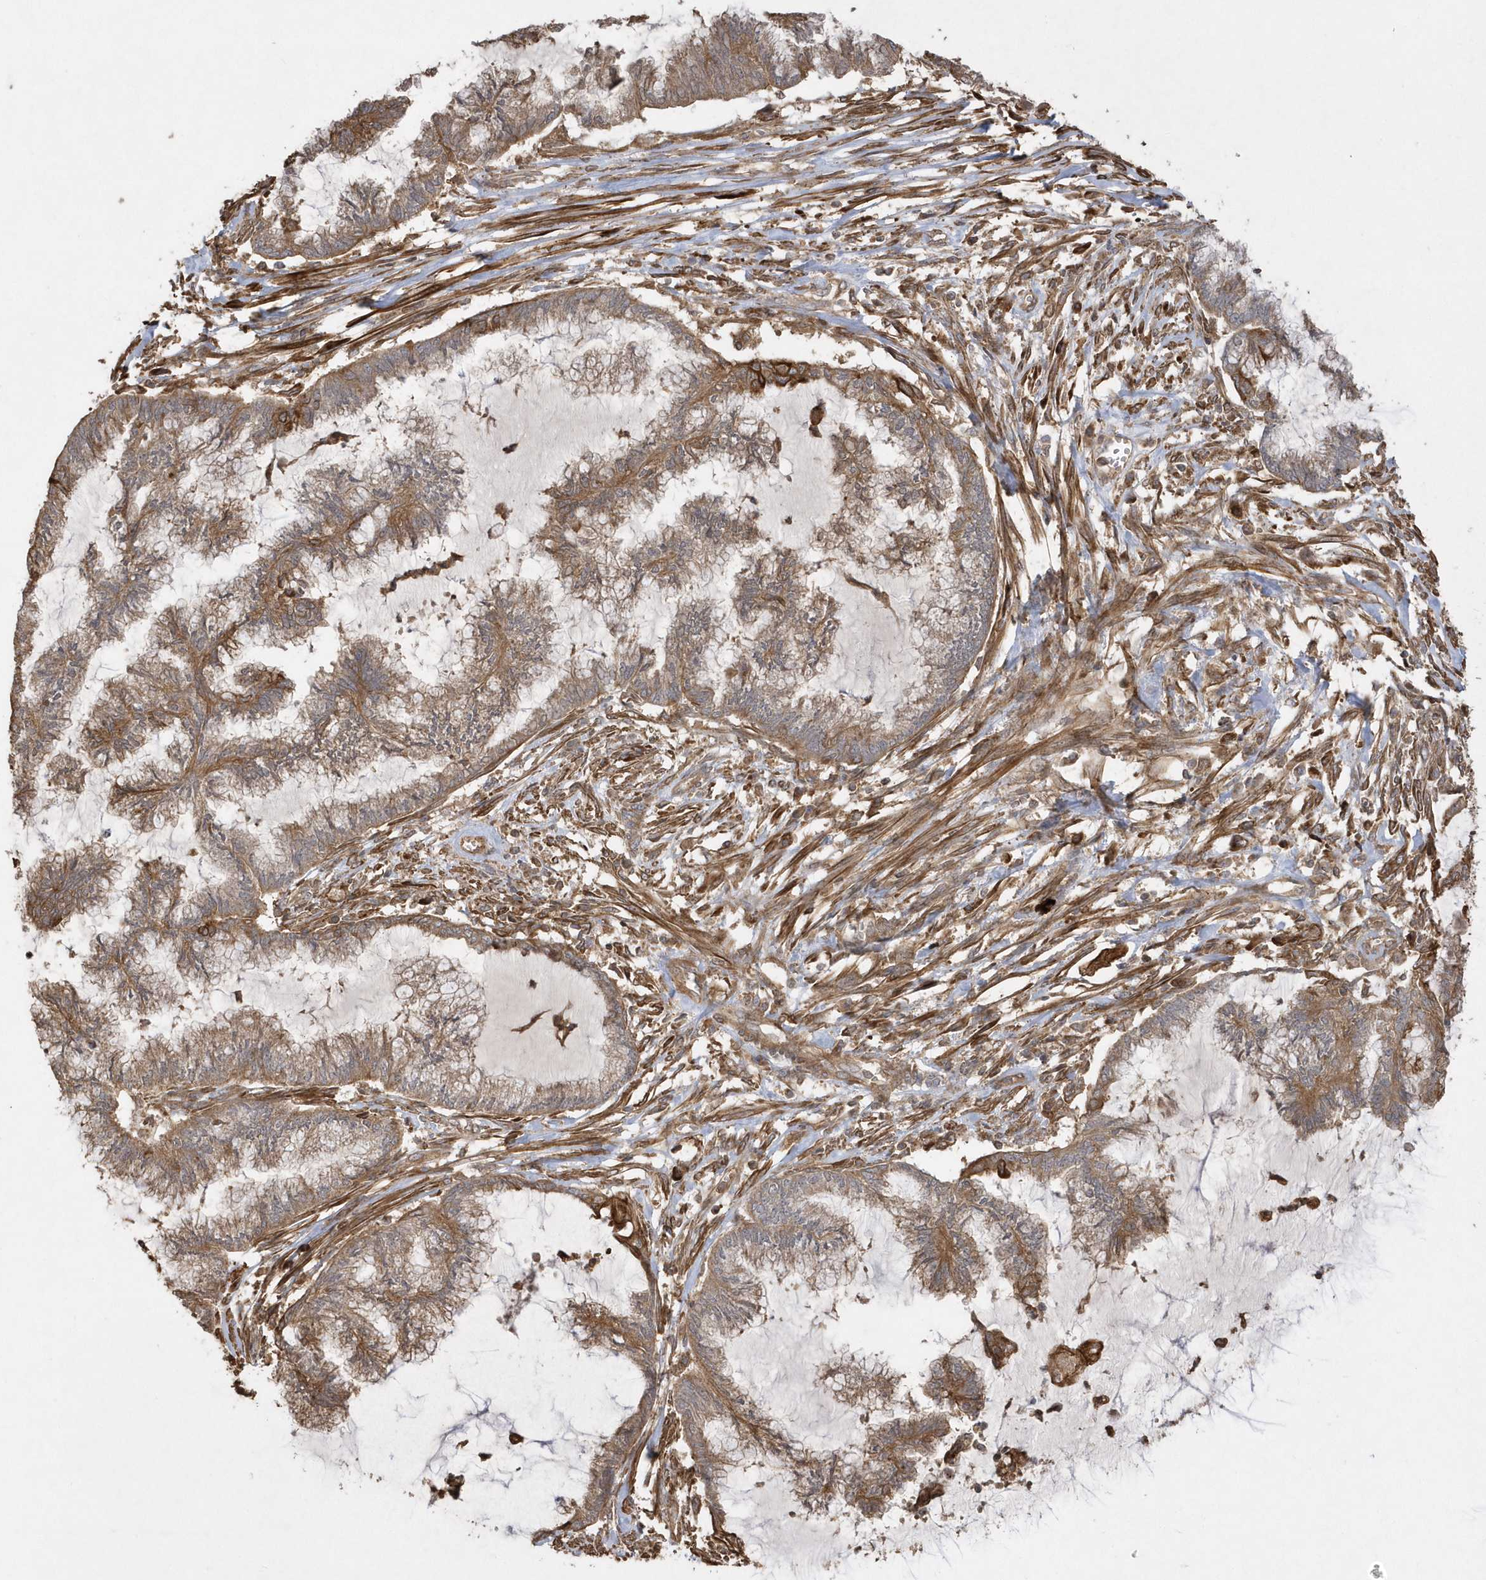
{"staining": {"intensity": "strong", "quantity": "25%-75%", "location": "cytoplasmic/membranous"}, "tissue": "endometrial cancer", "cell_type": "Tumor cells", "image_type": "cancer", "snomed": [{"axis": "morphology", "description": "Adenocarcinoma, NOS"}, {"axis": "topography", "description": "Endometrium"}], "caption": "IHC photomicrograph of adenocarcinoma (endometrial) stained for a protein (brown), which shows high levels of strong cytoplasmic/membranous positivity in about 25%-75% of tumor cells.", "gene": "SENP8", "patient": {"sex": "female", "age": 86}}